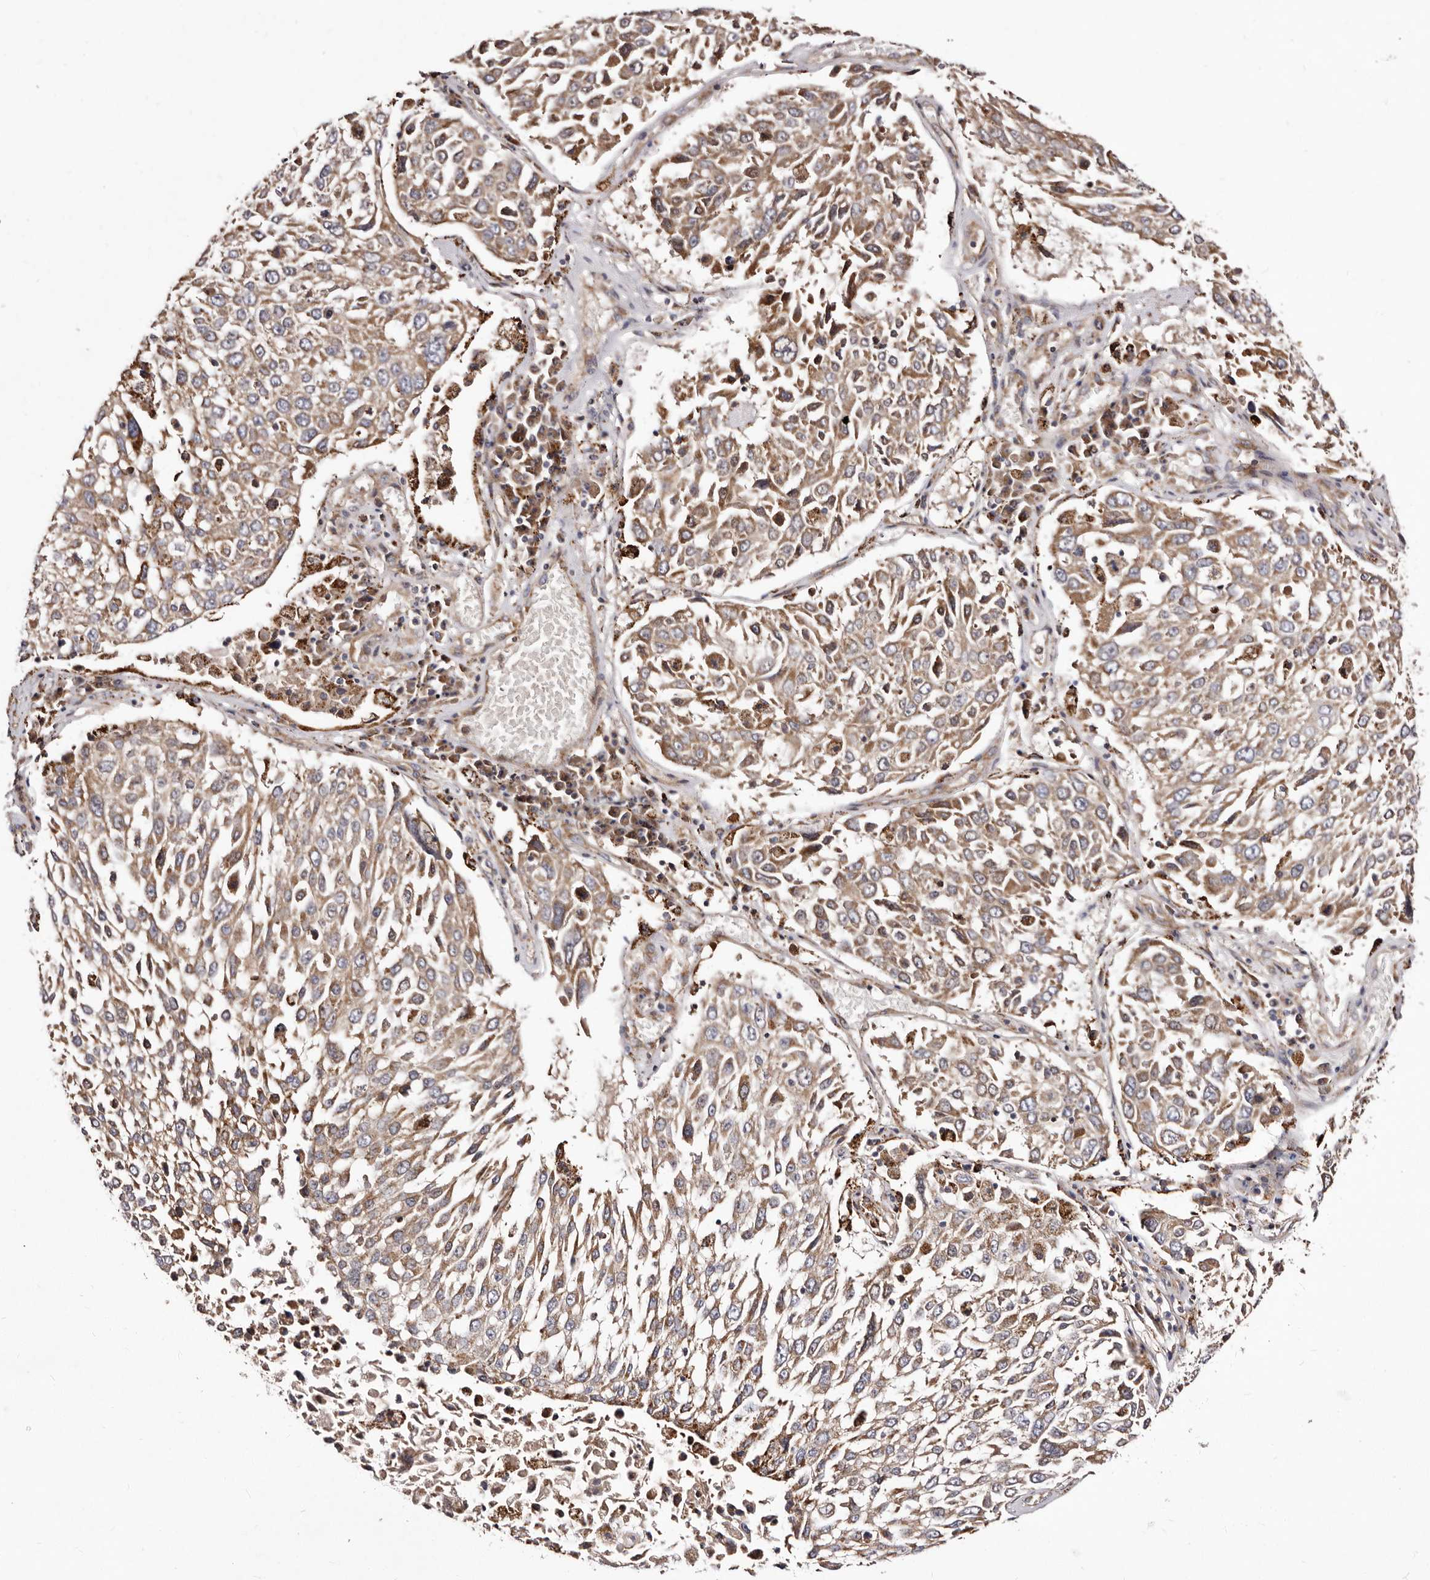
{"staining": {"intensity": "moderate", "quantity": ">75%", "location": "cytoplasmic/membranous"}, "tissue": "lung cancer", "cell_type": "Tumor cells", "image_type": "cancer", "snomed": [{"axis": "morphology", "description": "Squamous cell carcinoma, NOS"}, {"axis": "topography", "description": "Lung"}], "caption": "This micrograph shows squamous cell carcinoma (lung) stained with immunohistochemistry to label a protein in brown. The cytoplasmic/membranous of tumor cells show moderate positivity for the protein. Nuclei are counter-stained blue.", "gene": "LUZP1", "patient": {"sex": "male", "age": 65}}